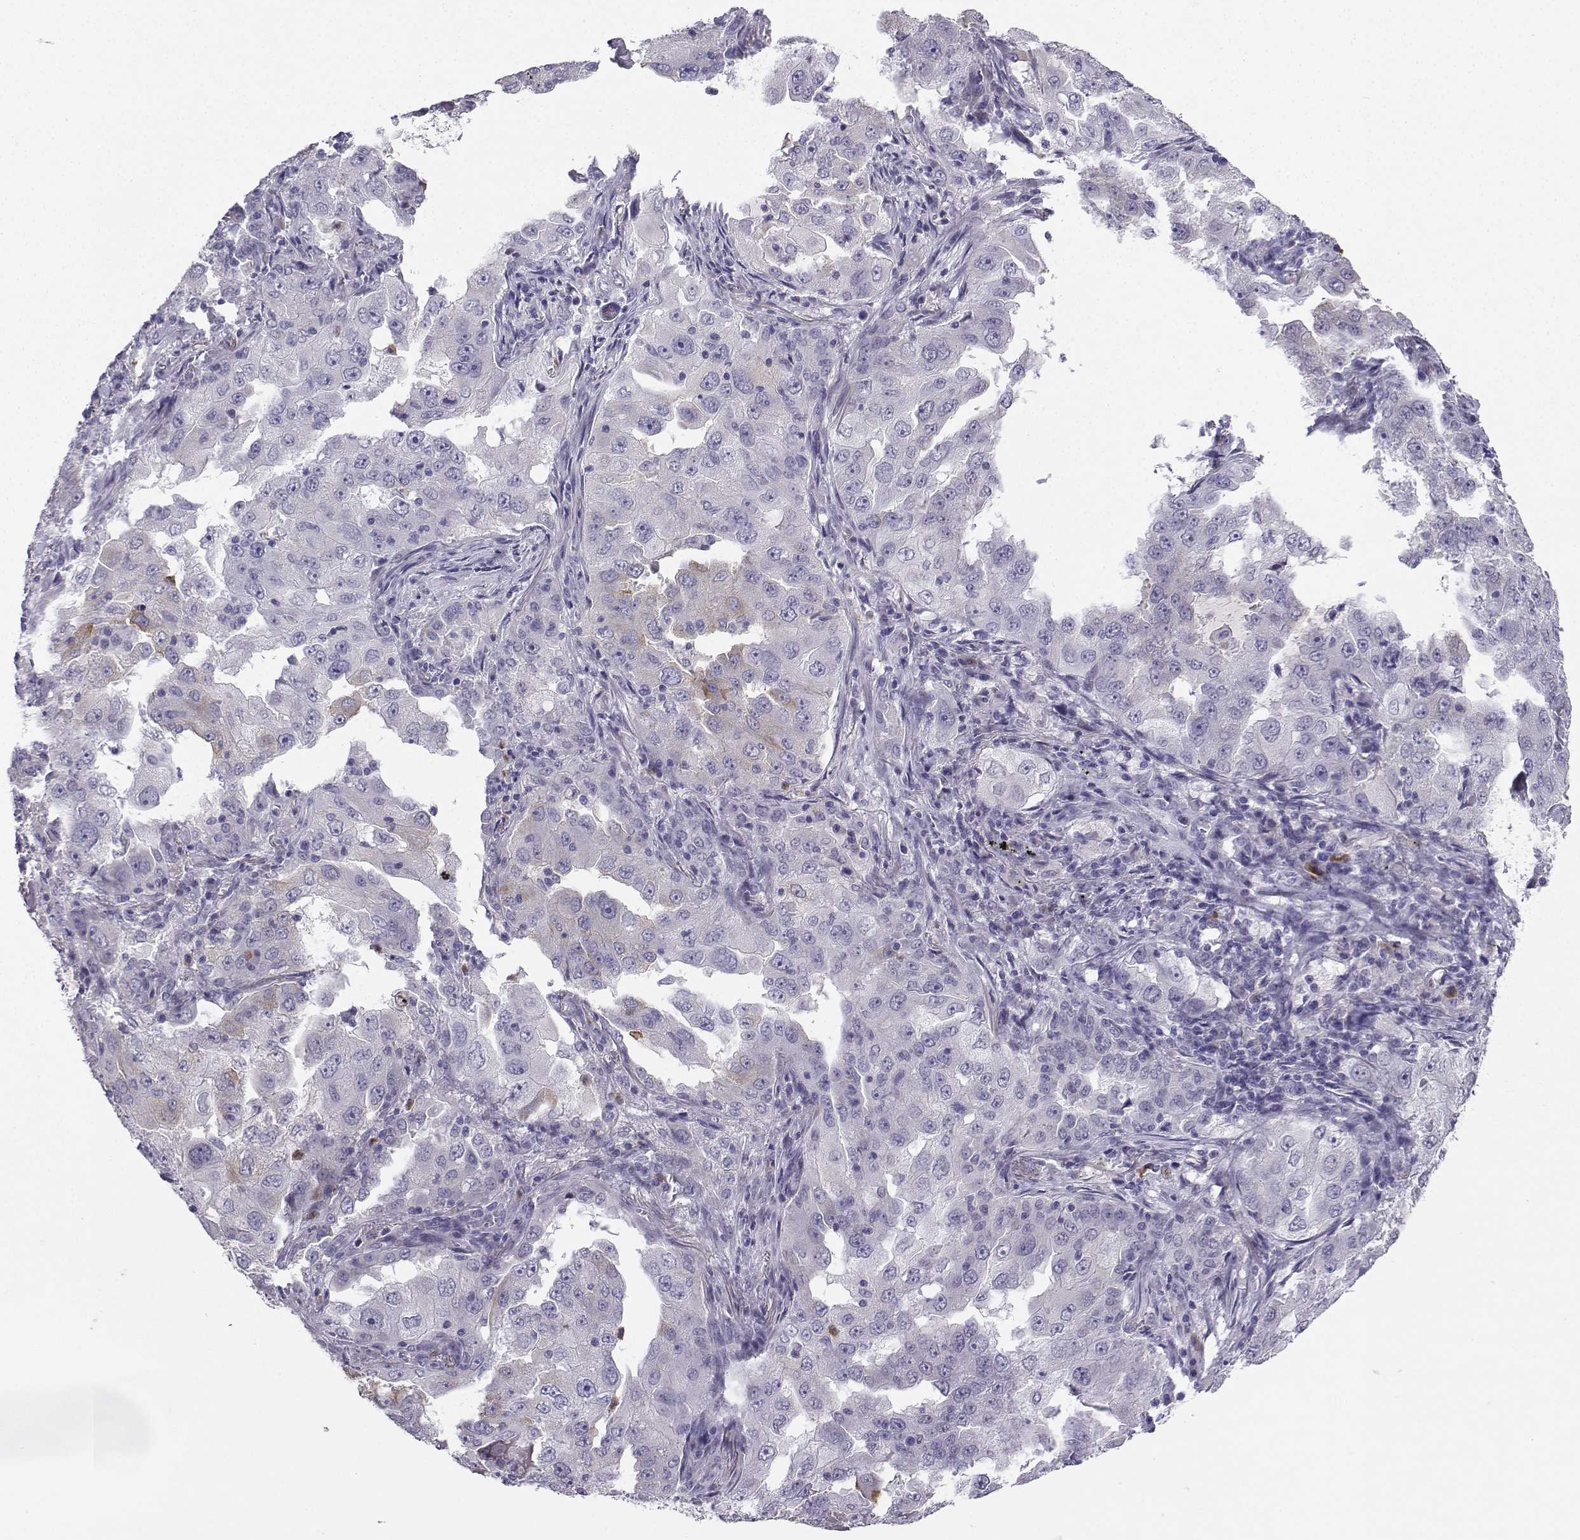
{"staining": {"intensity": "negative", "quantity": "none", "location": "none"}, "tissue": "lung cancer", "cell_type": "Tumor cells", "image_type": "cancer", "snomed": [{"axis": "morphology", "description": "Adenocarcinoma, NOS"}, {"axis": "topography", "description": "Lung"}], "caption": "A histopathology image of adenocarcinoma (lung) stained for a protein displays no brown staining in tumor cells.", "gene": "CALY", "patient": {"sex": "female", "age": 61}}